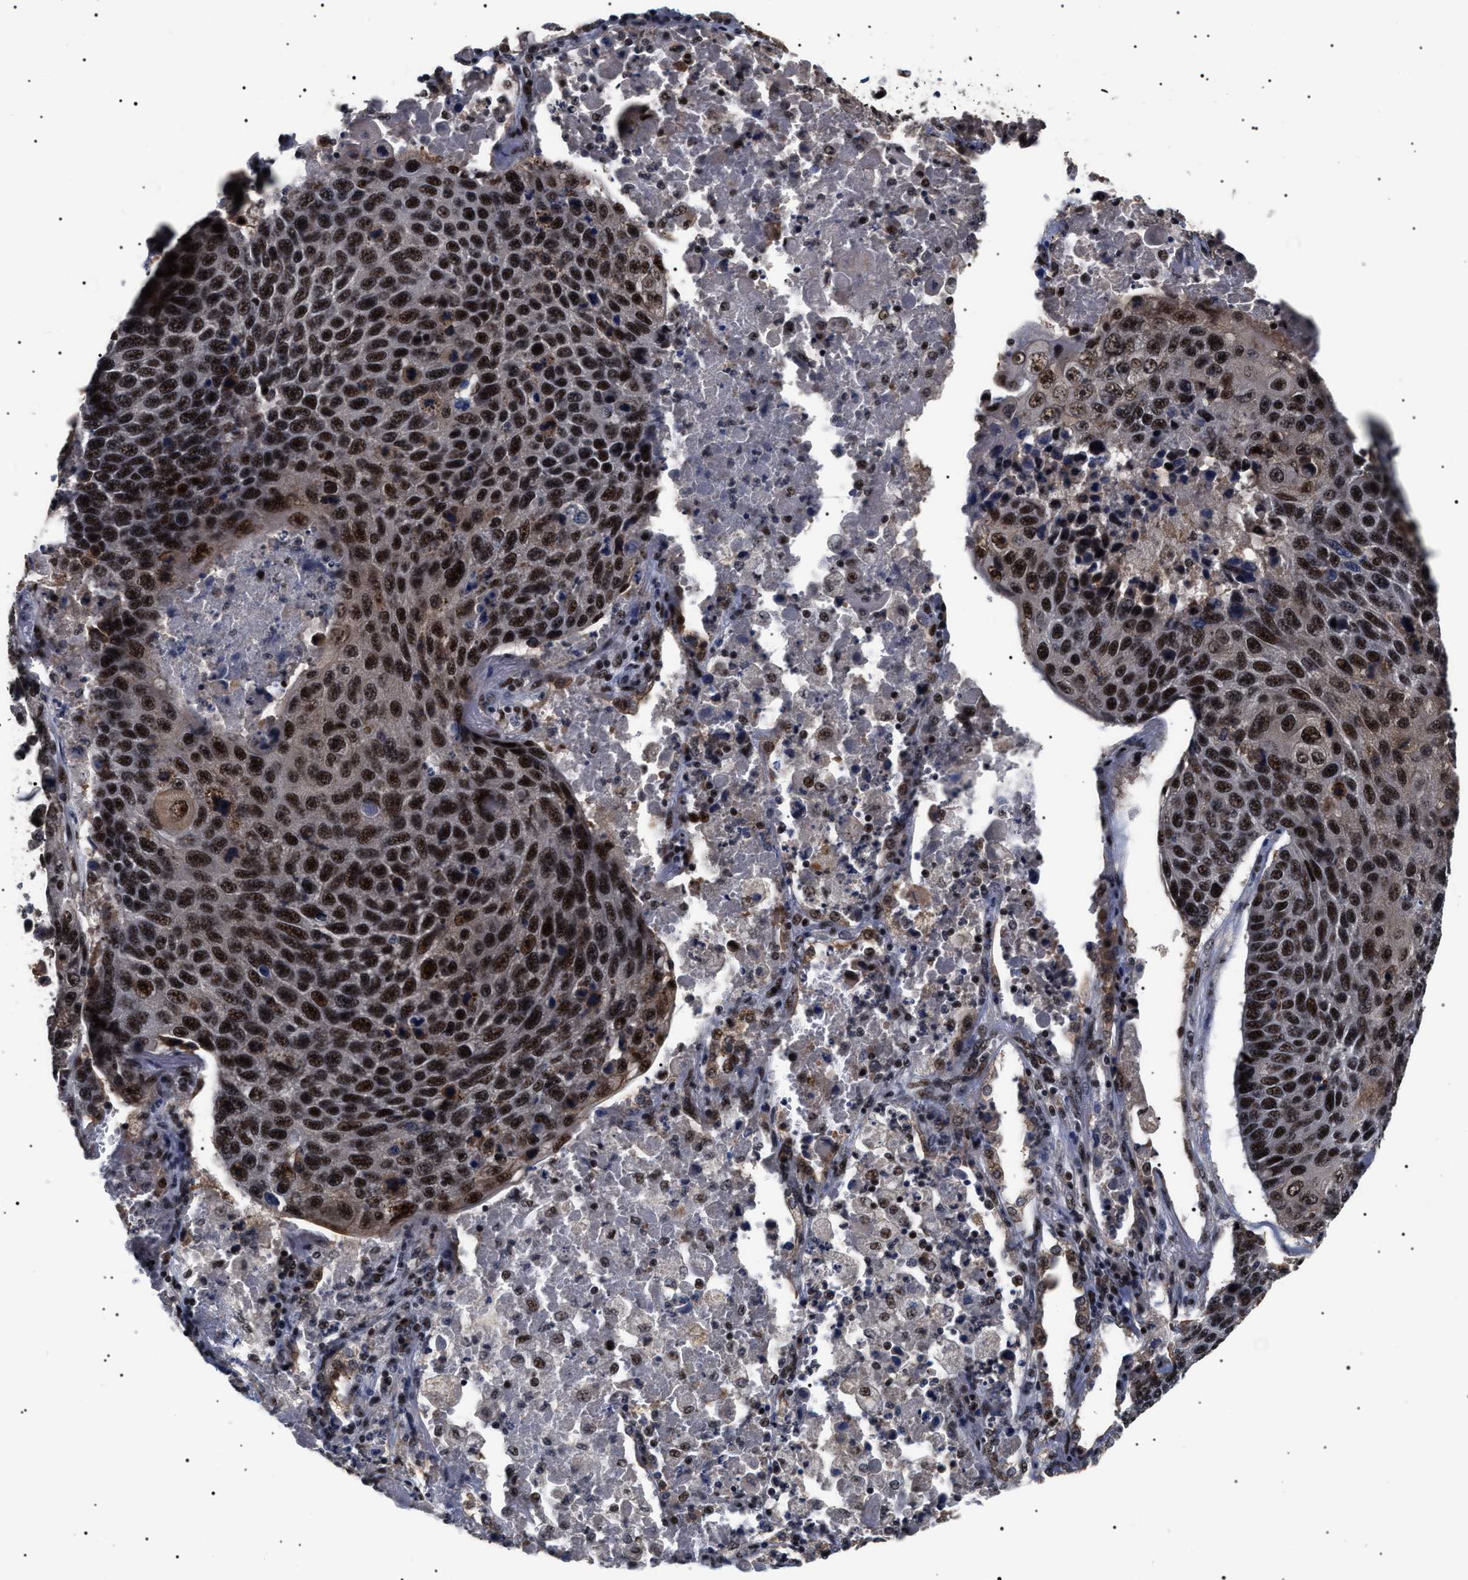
{"staining": {"intensity": "strong", "quantity": ">75%", "location": "nuclear"}, "tissue": "lung cancer", "cell_type": "Tumor cells", "image_type": "cancer", "snomed": [{"axis": "morphology", "description": "Squamous cell carcinoma, NOS"}, {"axis": "topography", "description": "Lung"}], "caption": "Squamous cell carcinoma (lung) stained for a protein demonstrates strong nuclear positivity in tumor cells. The staining is performed using DAB (3,3'-diaminobenzidine) brown chromogen to label protein expression. The nuclei are counter-stained blue using hematoxylin.", "gene": "CAAP1", "patient": {"sex": "male", "age": 61}}